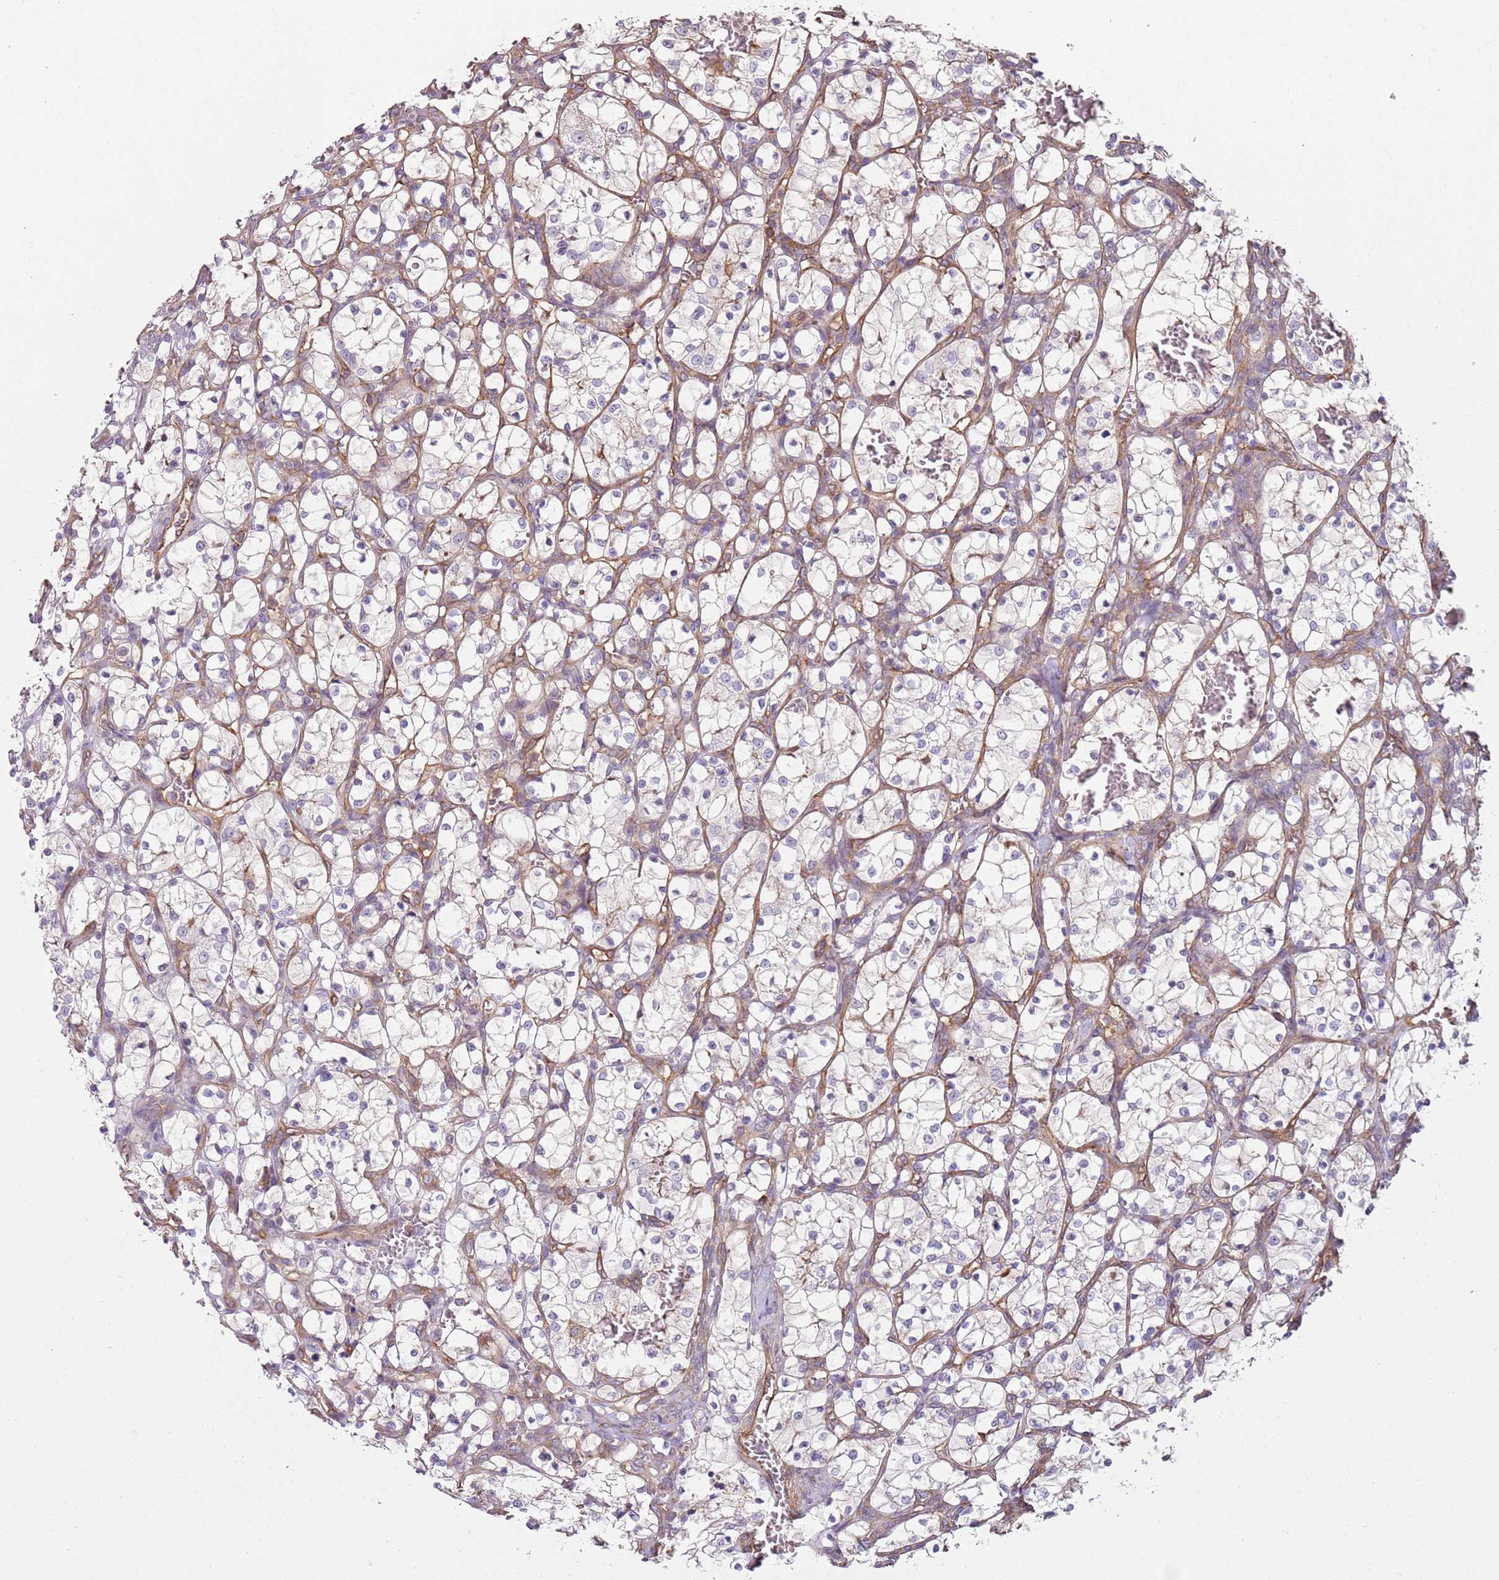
{"staining": {"intensity": "weak", "quantity": "<25%", "location": "cytoplasmic/membranous"}, "tissue": "renal cancer", "cell_type": "Tumor cells", "image_type": "cancer", "snomed": [{"axis": "morphology", "description": "Adenocarcinoma, NOS"}, {"axis": "topography", "description": "Kidney"}], "caption": "Tumor cells are negative for brown protein staining in renal cancer.", "gene": "GNAI3", "patient": {"sex": "female", "age": 69}}